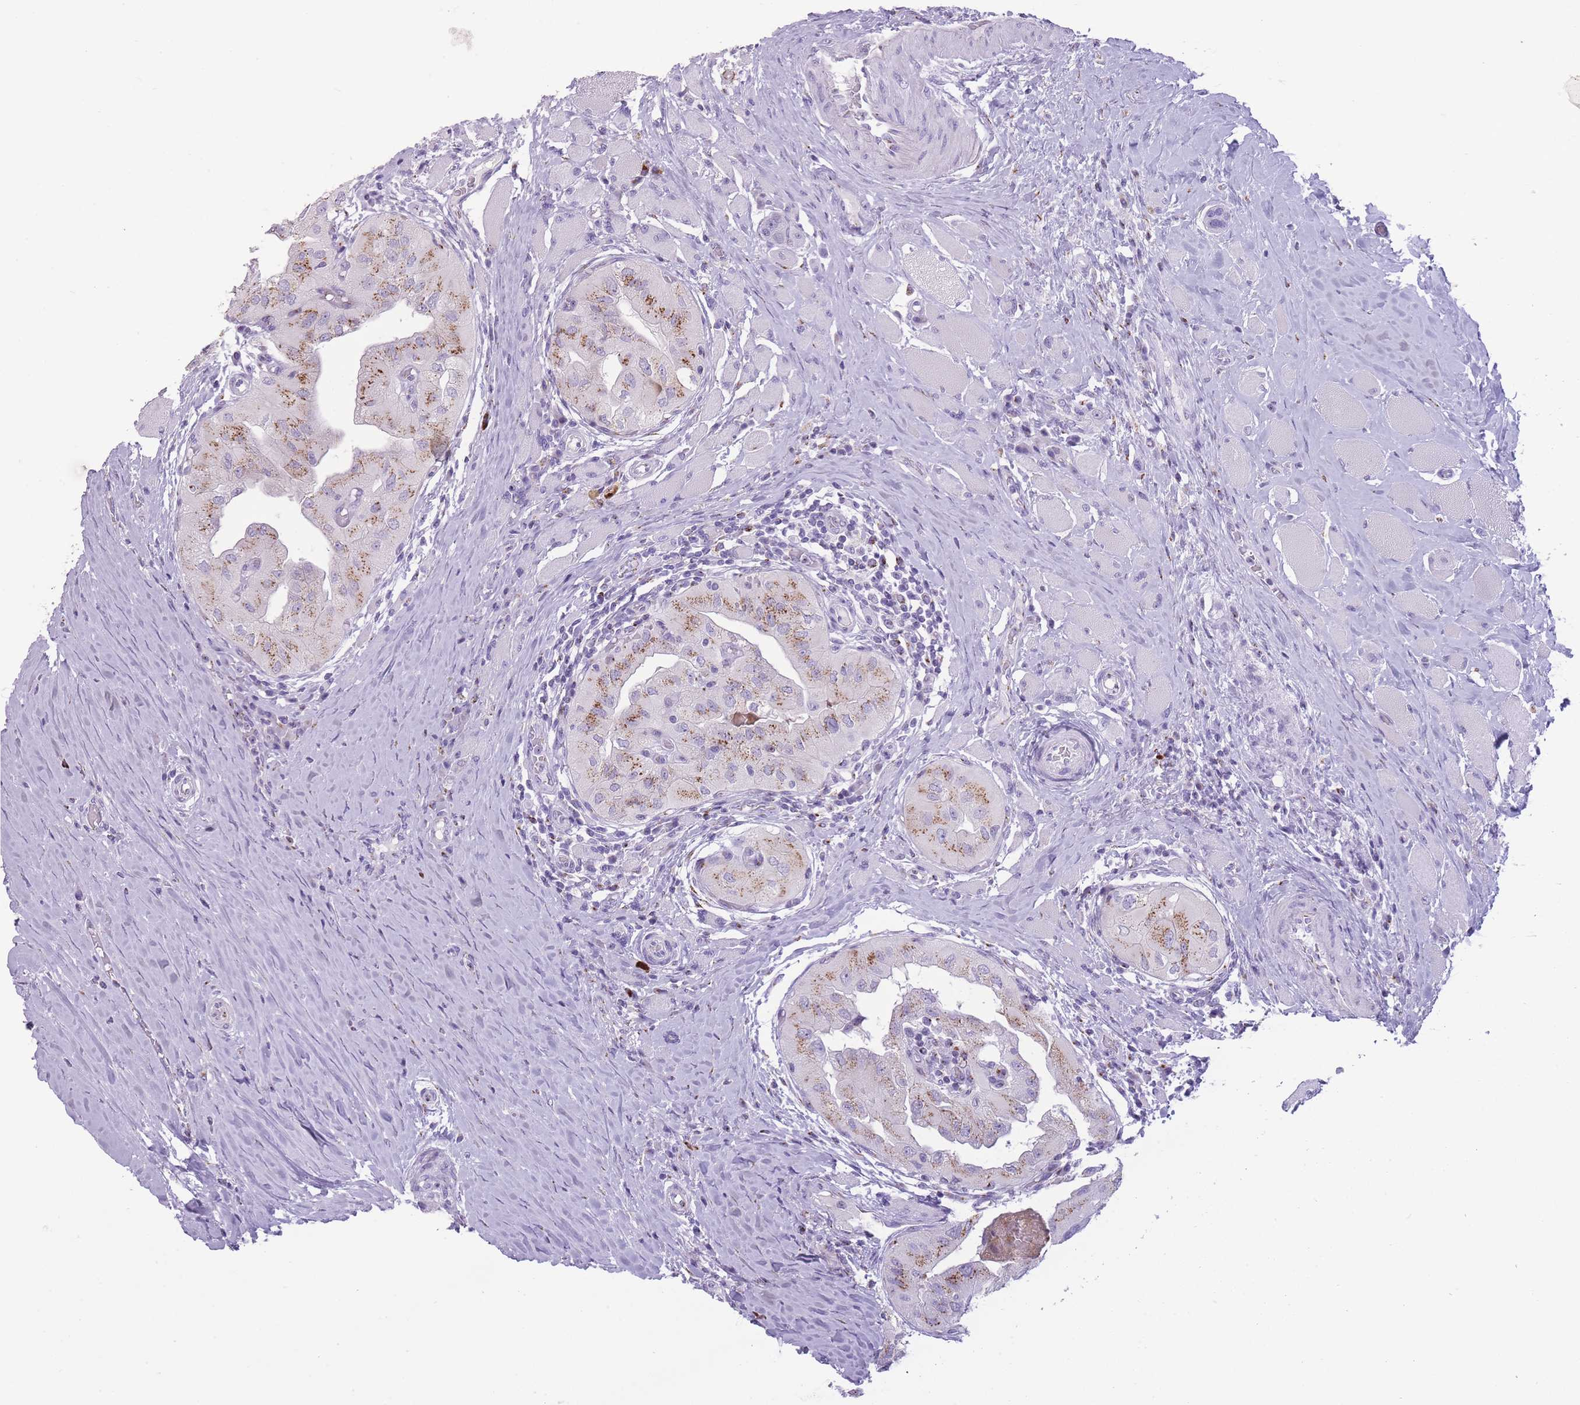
{"staining": {"intensity": "moderate", "quantity": ">75%", "location": "cytoplasmic/membranous"}, "tissue": "thyroid cancer", "cell_type": "Tumor cells", "image_type": "cancer", "snomed": [{"axis": "morphology", "description": "Papillary adenocarcinoma, NOS"}, {"axis": "topography", "description": "Thyroid gland"}], "caption": "A brown stain highlights moderate cytoplasmic/membranous positivity of a protein in thyroid papillary adenocarcinoma tumor cells. (DAB (3,3'-diaminobenzidine) = brown stain, brightfield microscopy at high magnification).", "gene": "B4GALT2", "patient": {"sex": "female", "age": 59}}